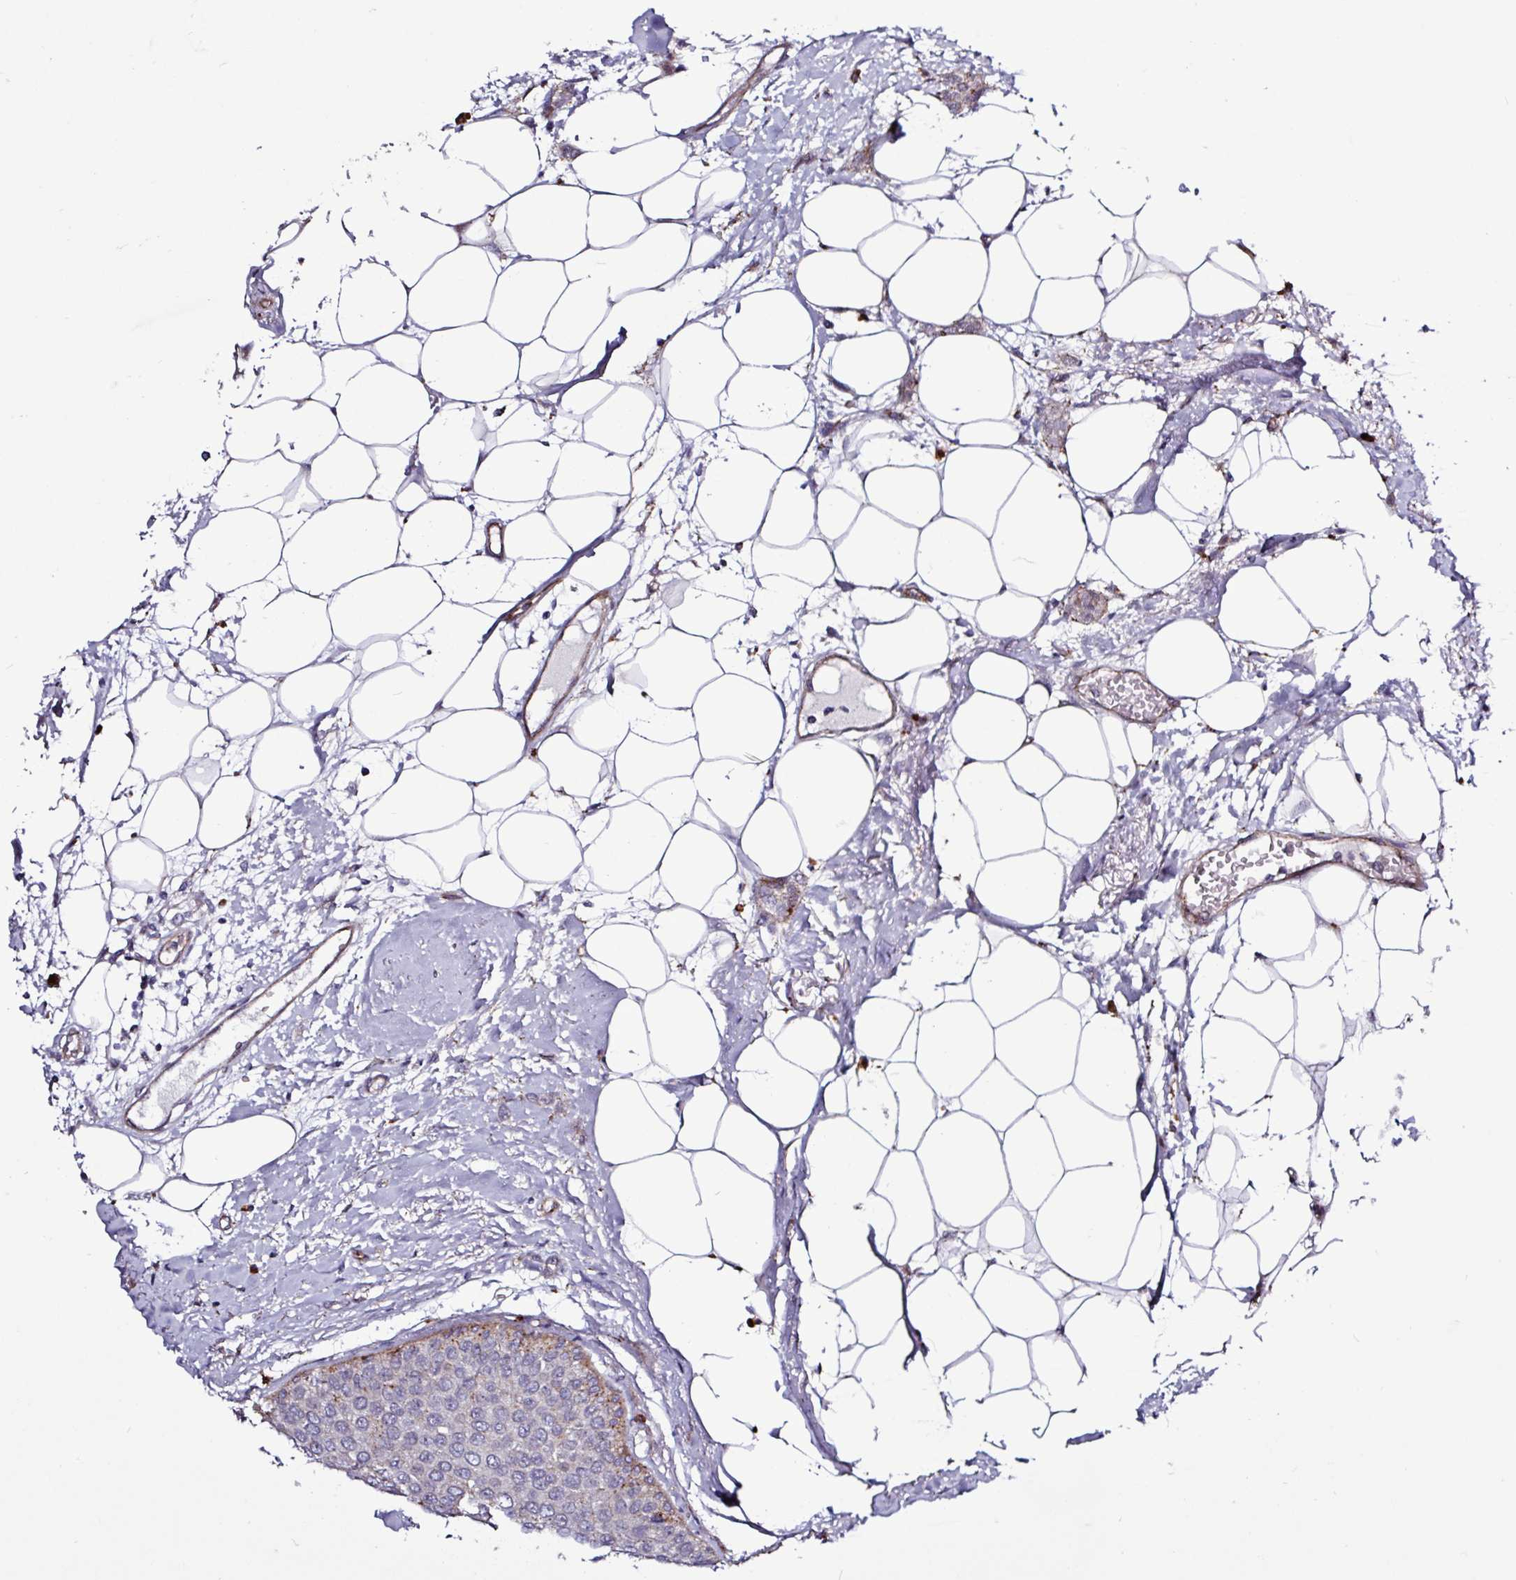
{"staining": {"intensity": "moderate", "quantity": "25%-75%", "location": "cytoplasmic/membranous"}, "tissue": "breast cancer", "cell_type": "Tumor cells", "image_type": "cancer", "snomed": [{"axis": "morphology", "description": "Duct carcinoma"}, {"axis": "topography", "description": "Breast"}], "caption": "Immunohistochemical staining of human breast cancer (invasive ductal carcinoma) exhibits moderate cytoplasmic/membranous protein expression in approximately 25%-75% of tumor cells.", "gene": "AMIGO2", "patient": {"sex": "female", "age": 72}}